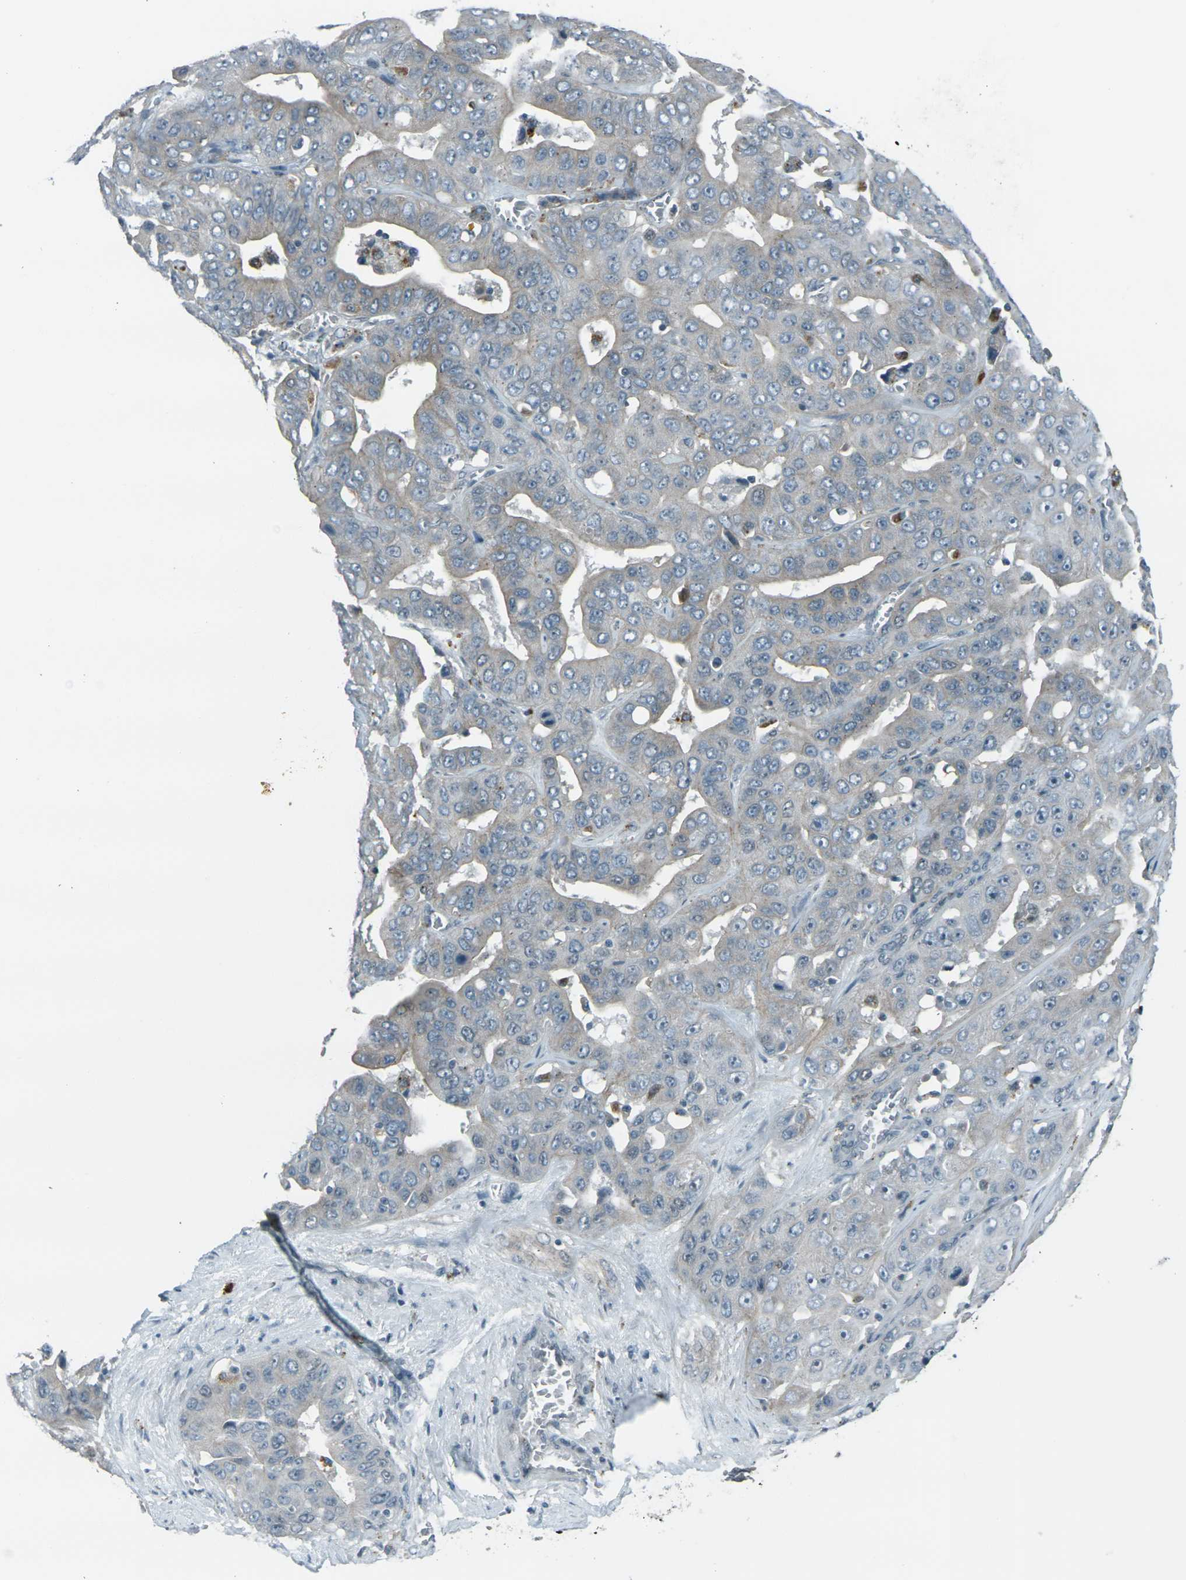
{"staining": {"intensity": "weak", "quantity": "<25%", "location": "cytoplasmic/membranous"}, "tissue": "liver cancer", "cell_type": "Tumor cells", "image_type": "cancer", "snomed": [{"axis": "morphology", "description": "Cholangiocarcinoma"}, {"axis": "topography", "description": "Liver"}], "caption": "A high-resolution photomicrograph shows immunohistochemistry staining of cholangiocarcinoma (liver), which shows no significant positivity in tumor cells.", "gene": "GPR19", "patient": {"sex": "female", "age": 52}}